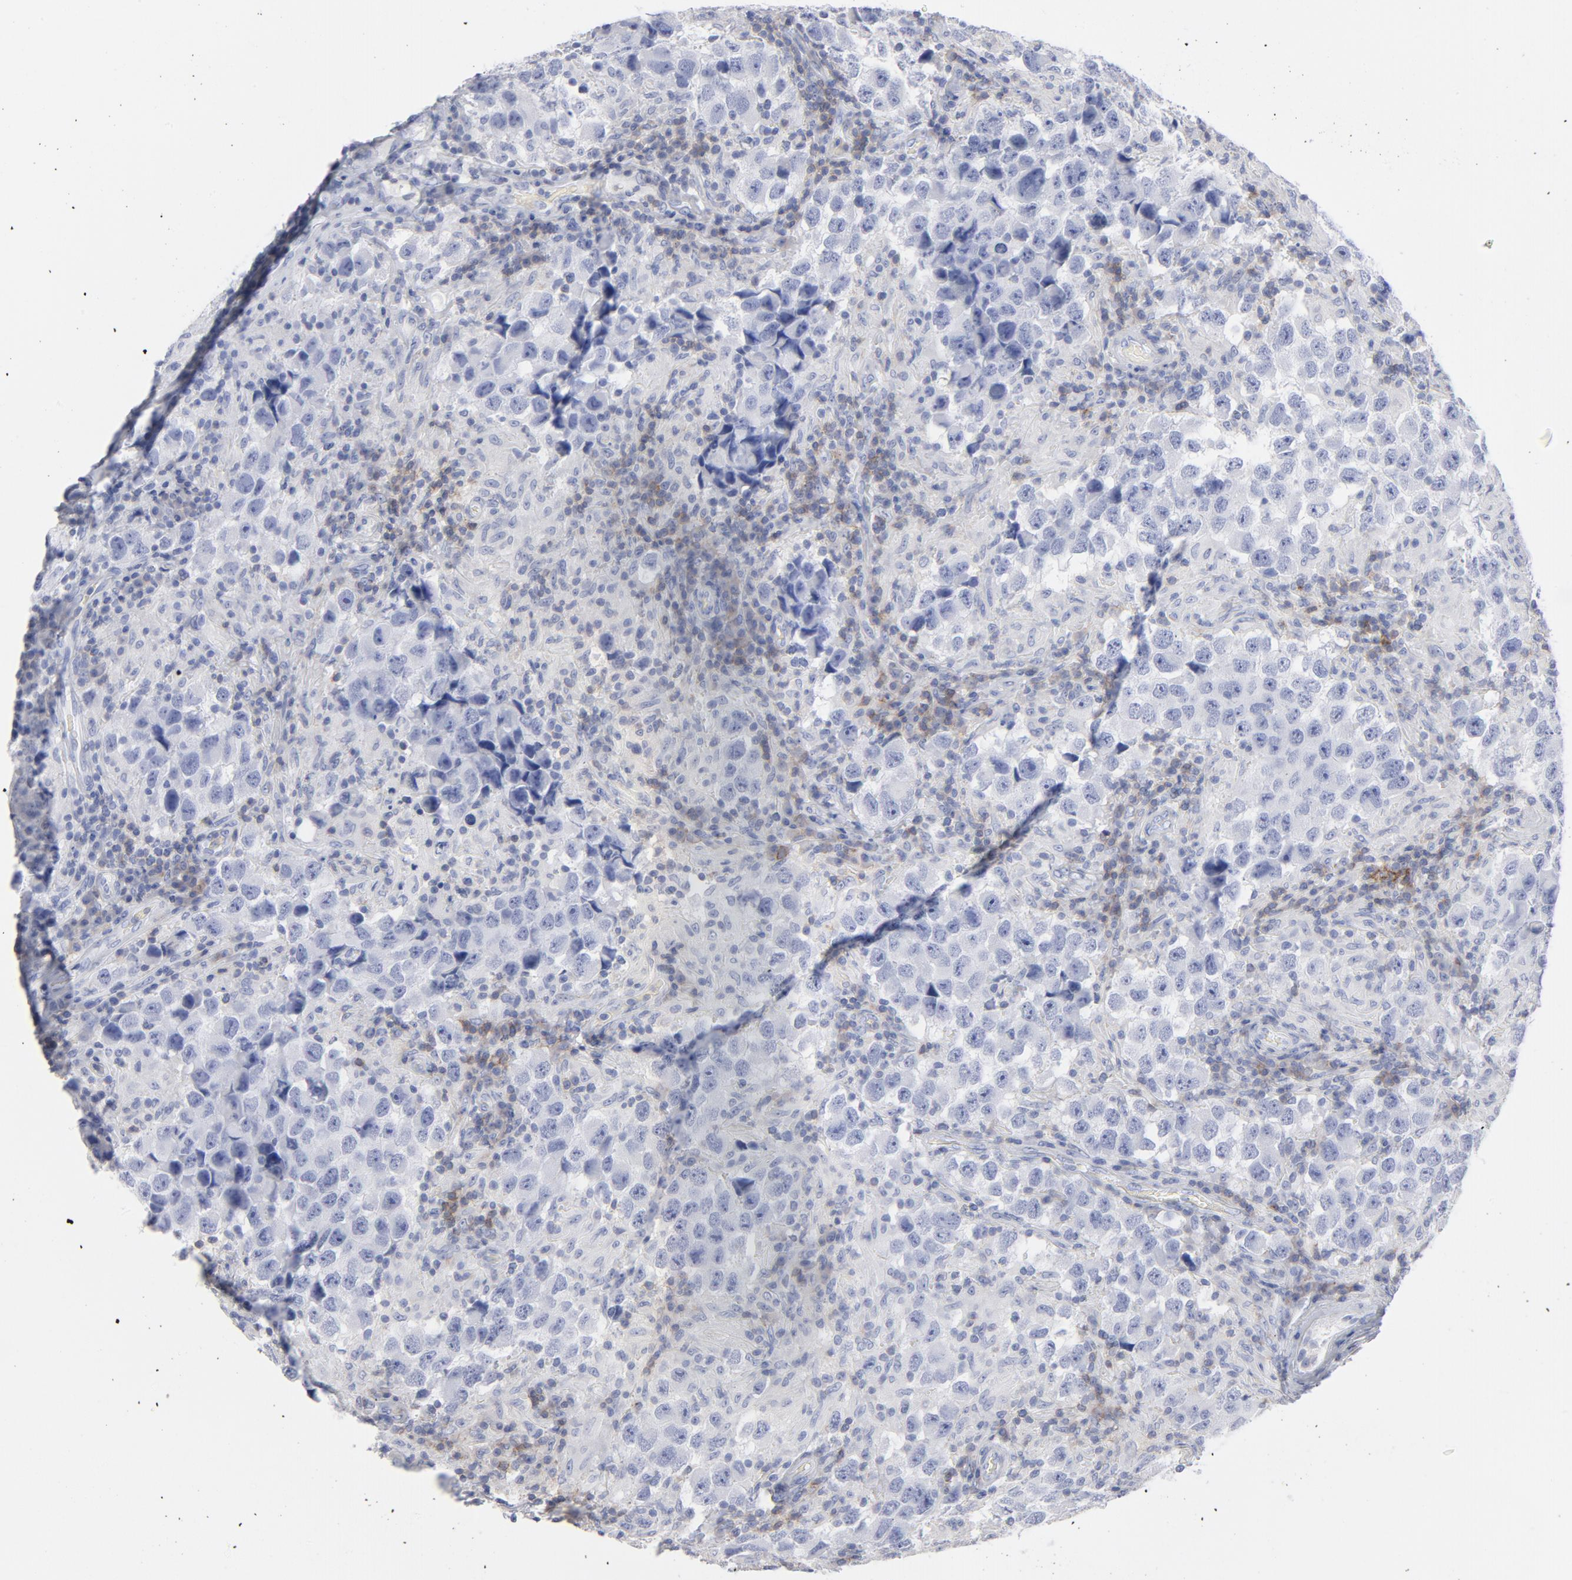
{"staining": {"intensity": "negative", "quantity": "none", "location": "none"}, "tissue": "testis cancer", "cell_type": "Tumor cells", "image_type": "cancer", "snomed": [{"axis": "morphology", "description": "Carcinoma, Embryonal, NOS"}, {"axis": "topography", "description": "Testis"}], "caption": "Immunohistochemical staining of testis cancer (embryonal carcinoma) exhibits no significant expression in tumor cells. Brightfield microscopy of immunohistochemistry stained with DAB (brown) and hematoxylin (blue), captured at high magnification.", "gene": "P2RY8", "patient": {"sex": "male", "age": 21}}